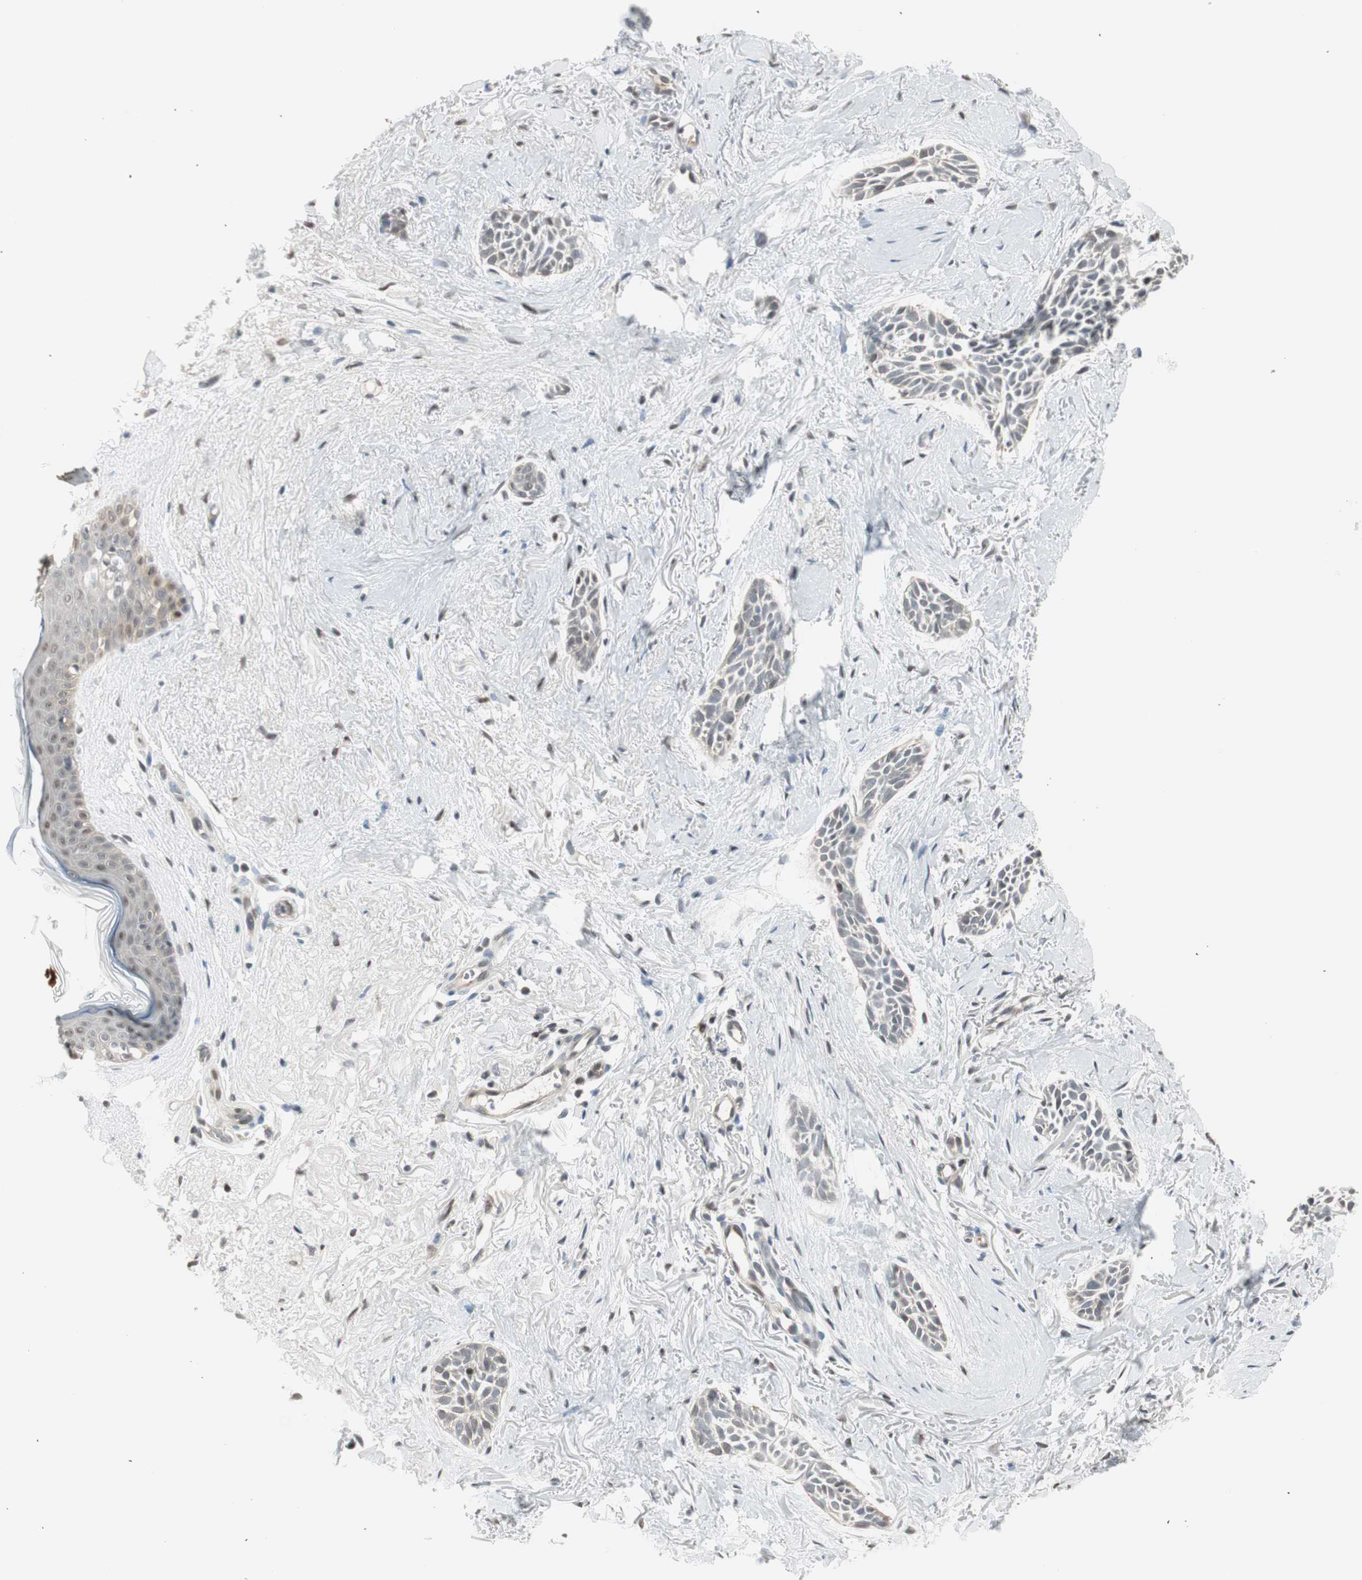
{"staining": {"intensity": "weak", "quantity": "<25%", "location": "nuclear"}, "tissue": "skin cancer", "cell_type": "Tumor cells", "image_type": "cancer", "snomed": [{"axis": "morphology", "description": "Normal tissue, NOS"}, {"axis": "morphology", "description": "Basal cell carcinoma"}, {"axis": "topography", "description": "Skin"}], "caption": "Protein analysis of skin basal cell carcinoma reveals no significant expression in tumor cells.", "gene": "LONP2", "patient": {"sex": "female", "age": 84}}